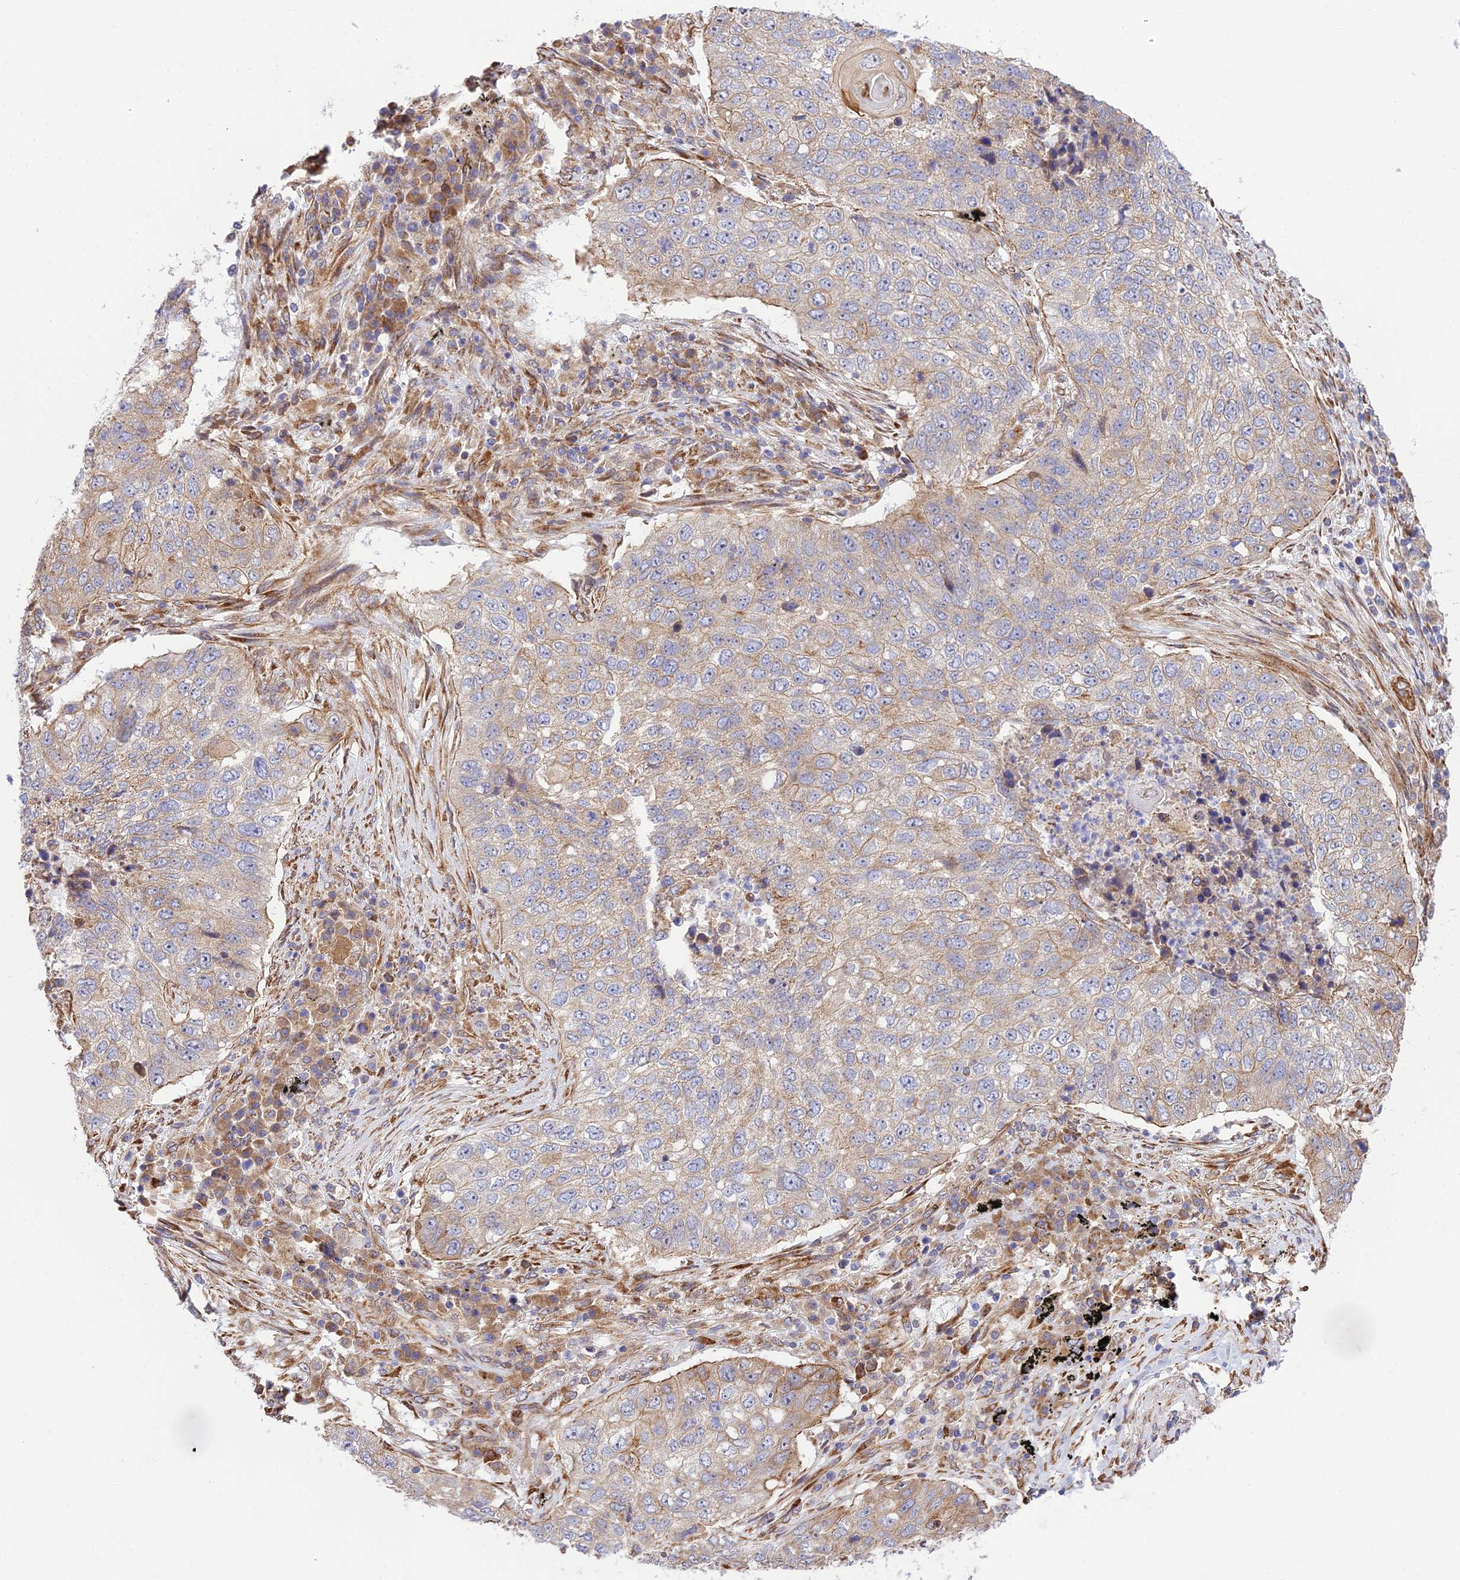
{"staining": {"intensity": "weak", "quantity": "25%-75%", "location": "cytoplasmic/membranous"}, "tissue": "lung cancer", "cell_type": "Tumor cells", "image_type": "cancer", "snomed": [{"axis": "morphology", "description": "Squamous cell carcinoma, NOS"}, {"axis": "topography", "description": "Lung"}], "caption": "Lung squamous cell carcinoma stained with DAB immunohistochemistry (IHC) displays low levels of weak cytoplasmic/membranous expression in approximately 25%-75% of tumor cells. (DAB (3,3'-diaminobenzidine) IHC with brightfield microscopy, high magnification).", "gene": "EXOC3L4", "patient": {"sex": "female", "age": 63}}